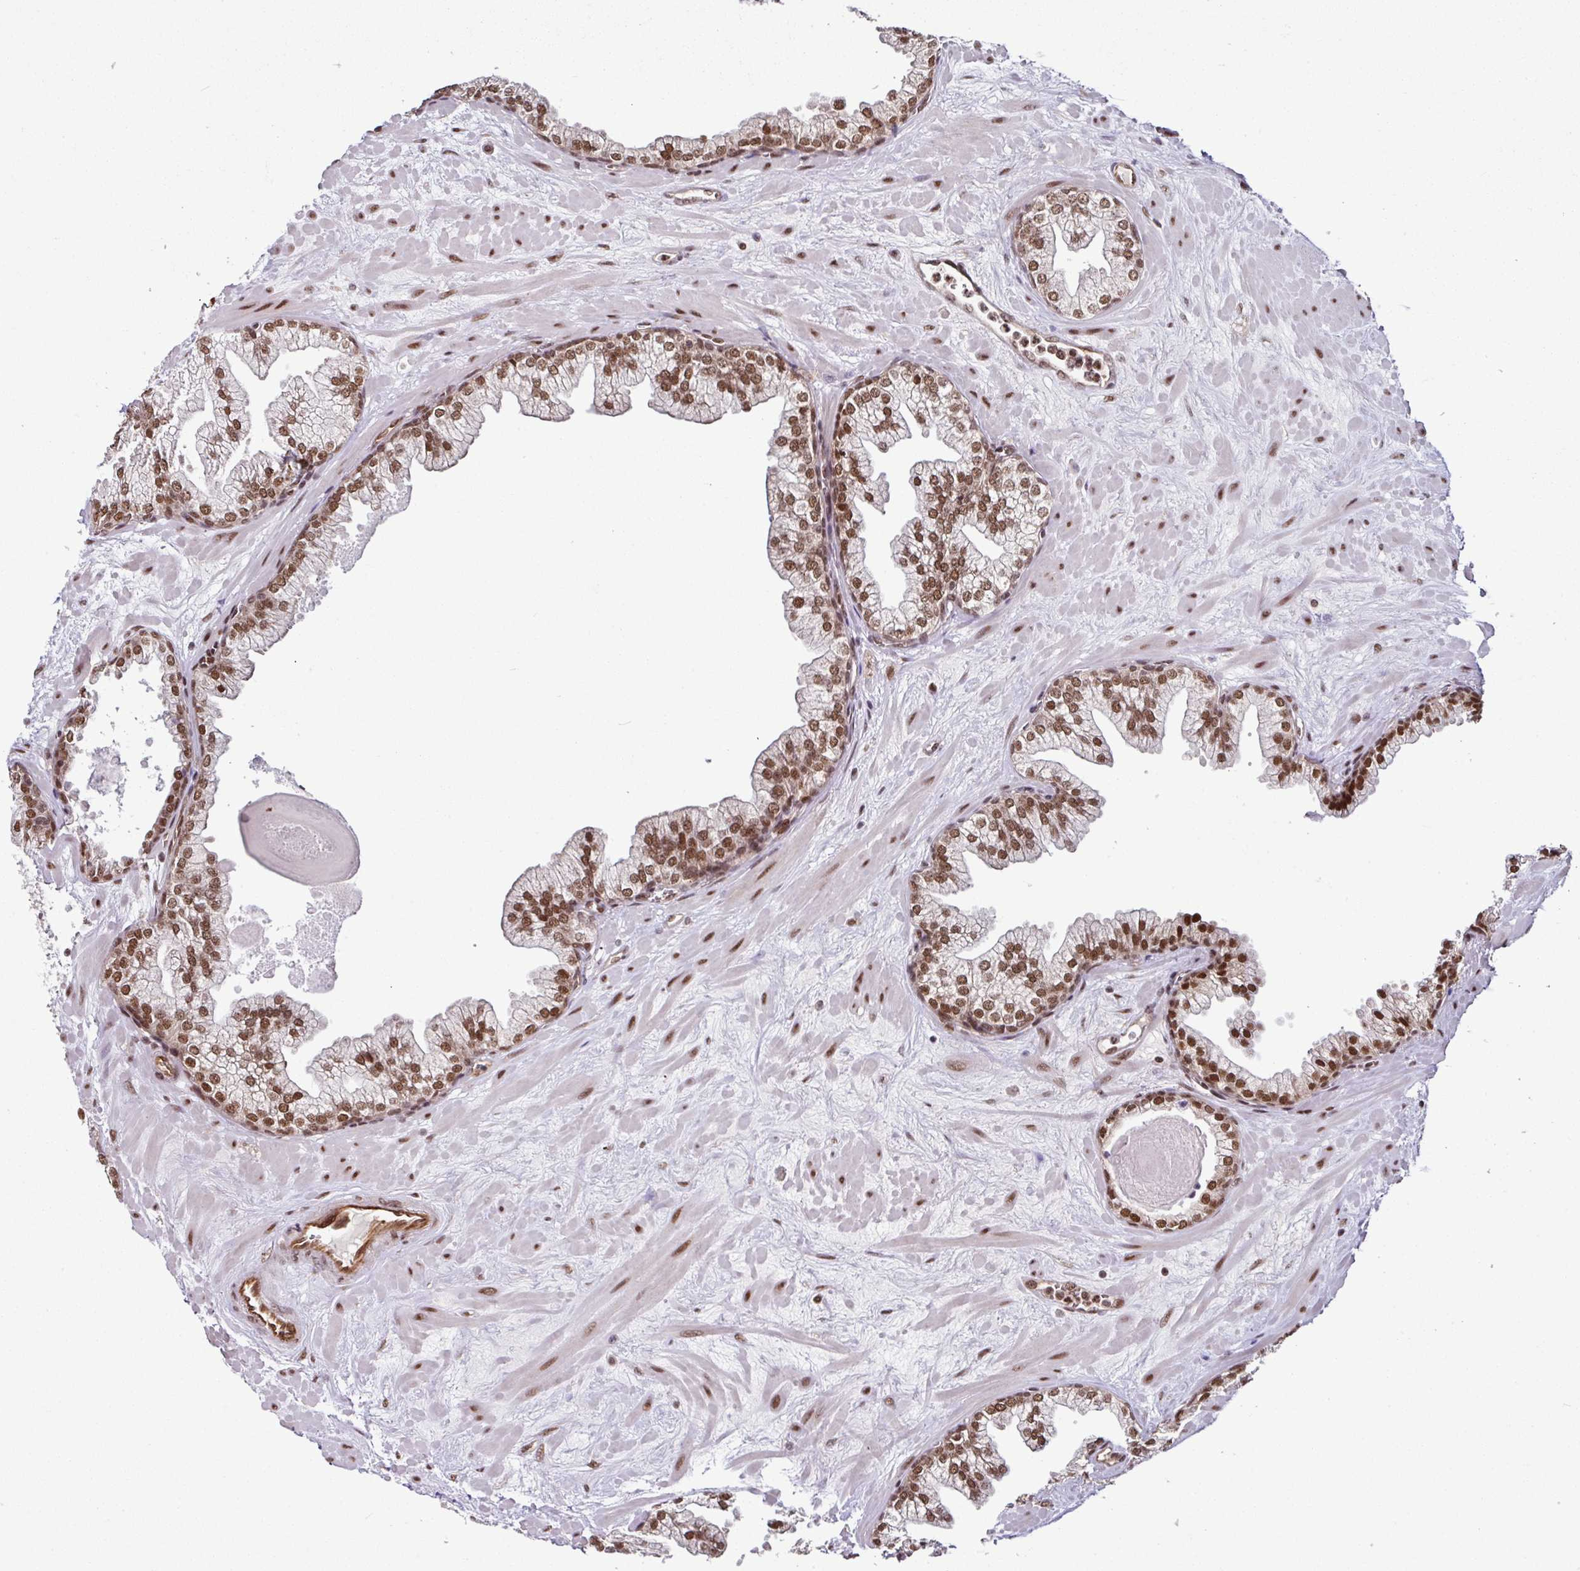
{"staining": {"intensity": "strong", "quantity": ">75%", "location": "nuclear"}, "tissue": "prostate", "cell_type": "Glandular cells", "image_type": "normal", "snomed": [{"axis": "morphology", "description": "Normal tissue, NOS"}, {"axis": "topography", "description": "Prostate"}, {"axis": "topography", "description": "Peripheral nerve tissue"}], "caption": "Prostate stained with immunohistochemistry (IHC) reveals strong nuclear positivity in approximately >75% of glandular cells.", "gene": "MORF4L2", "patient": {"sex": "male", "age": 61}}